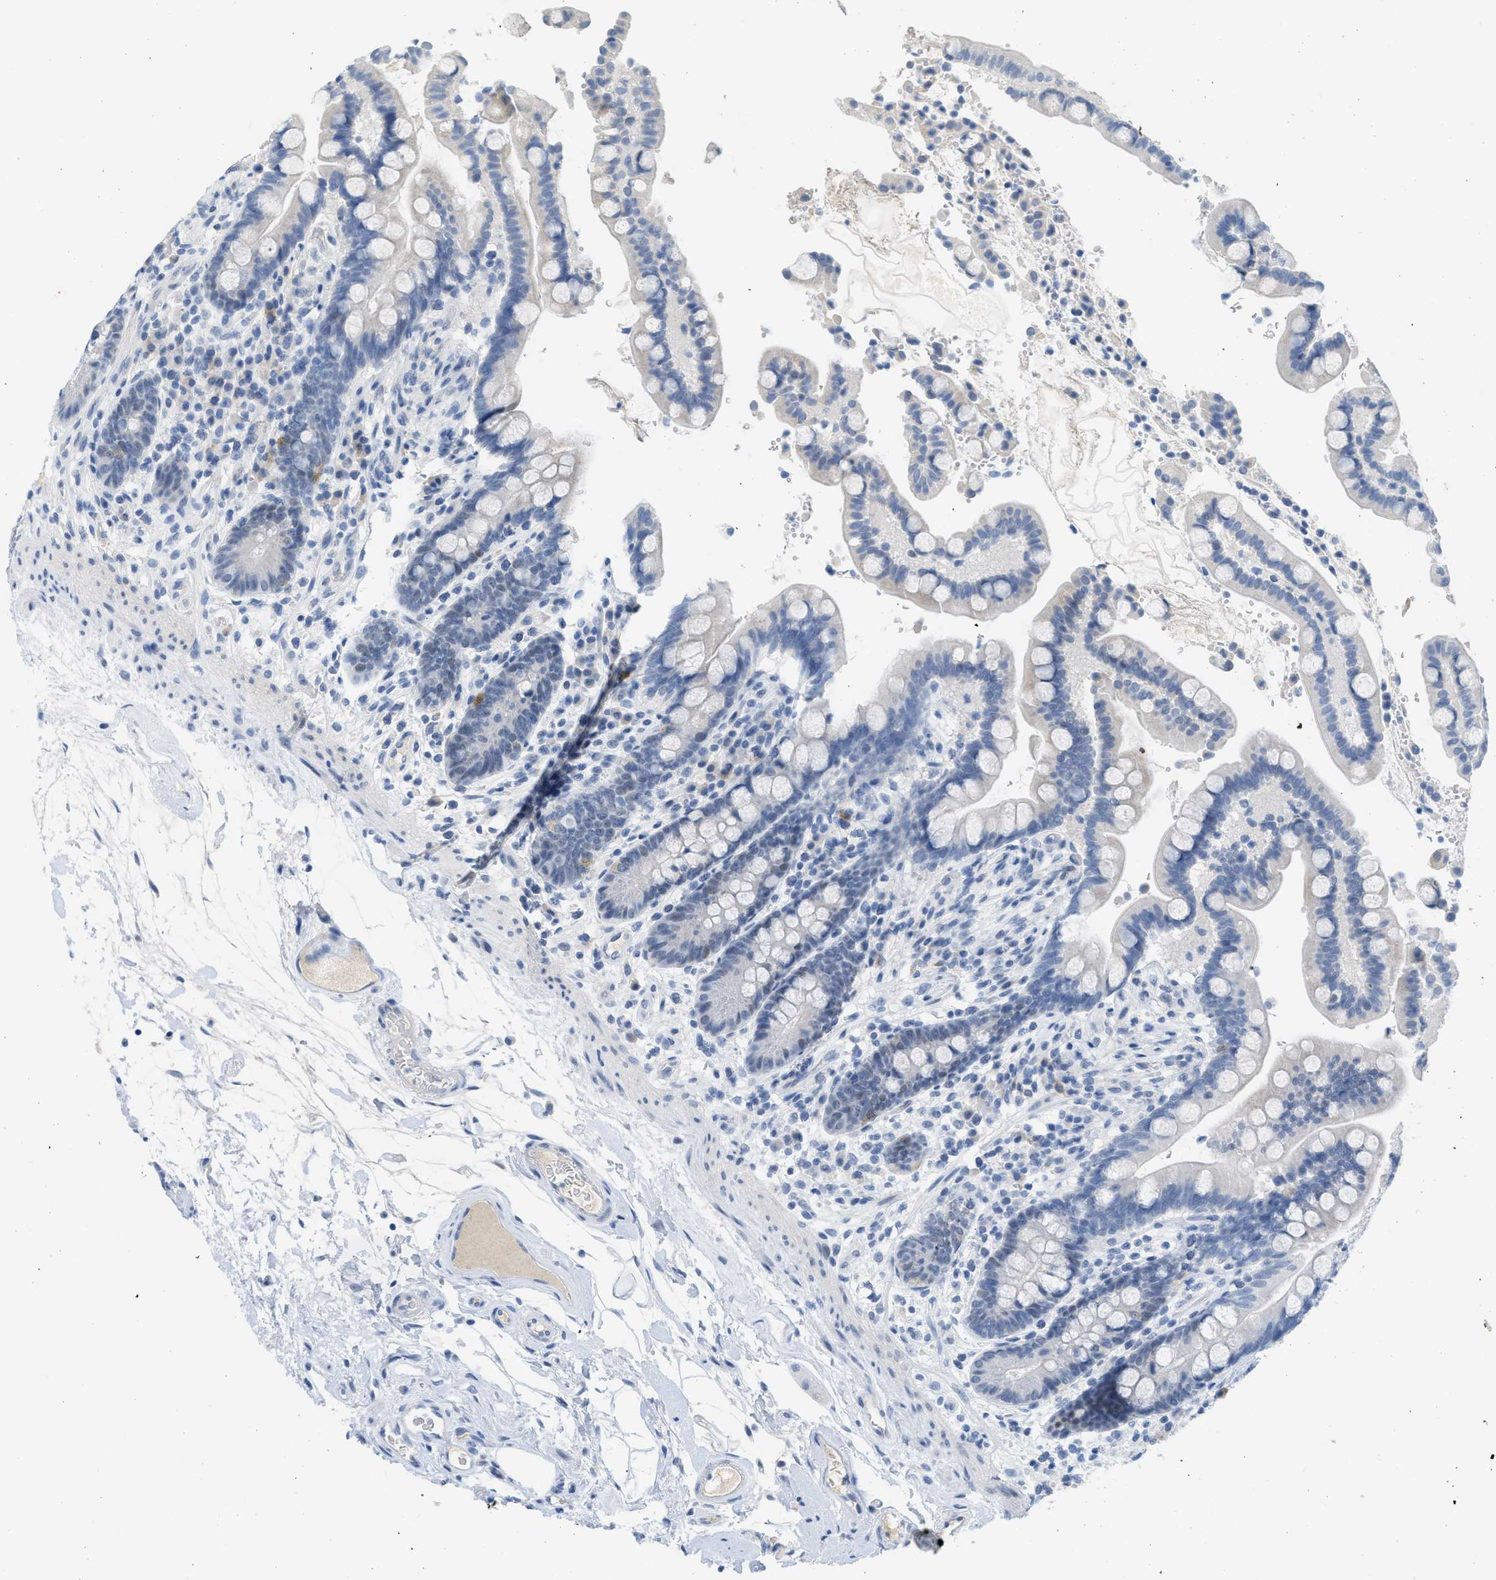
{"staining": {"intensity": "negative", "quantity": "none", "location": "none"}, "tissue": "colon", "cell_type": "Endothelial cells", "image_type": "normal", "snomed": [{"axis": "morphology", "description": "Normal tissue, NOS"}, {"axis": "topography", "description": "Colon"}], "caption": "Histopathology image shows no protein staining in endothelial cells of normal colon. The staining was performed using DAB to visualize the protein expression in brown, while the nuclei were stained in blue with hematoxylin (Magnification: 20x).", "gene": "HSF2", "patient": {"sex": "male", "age": 73}}